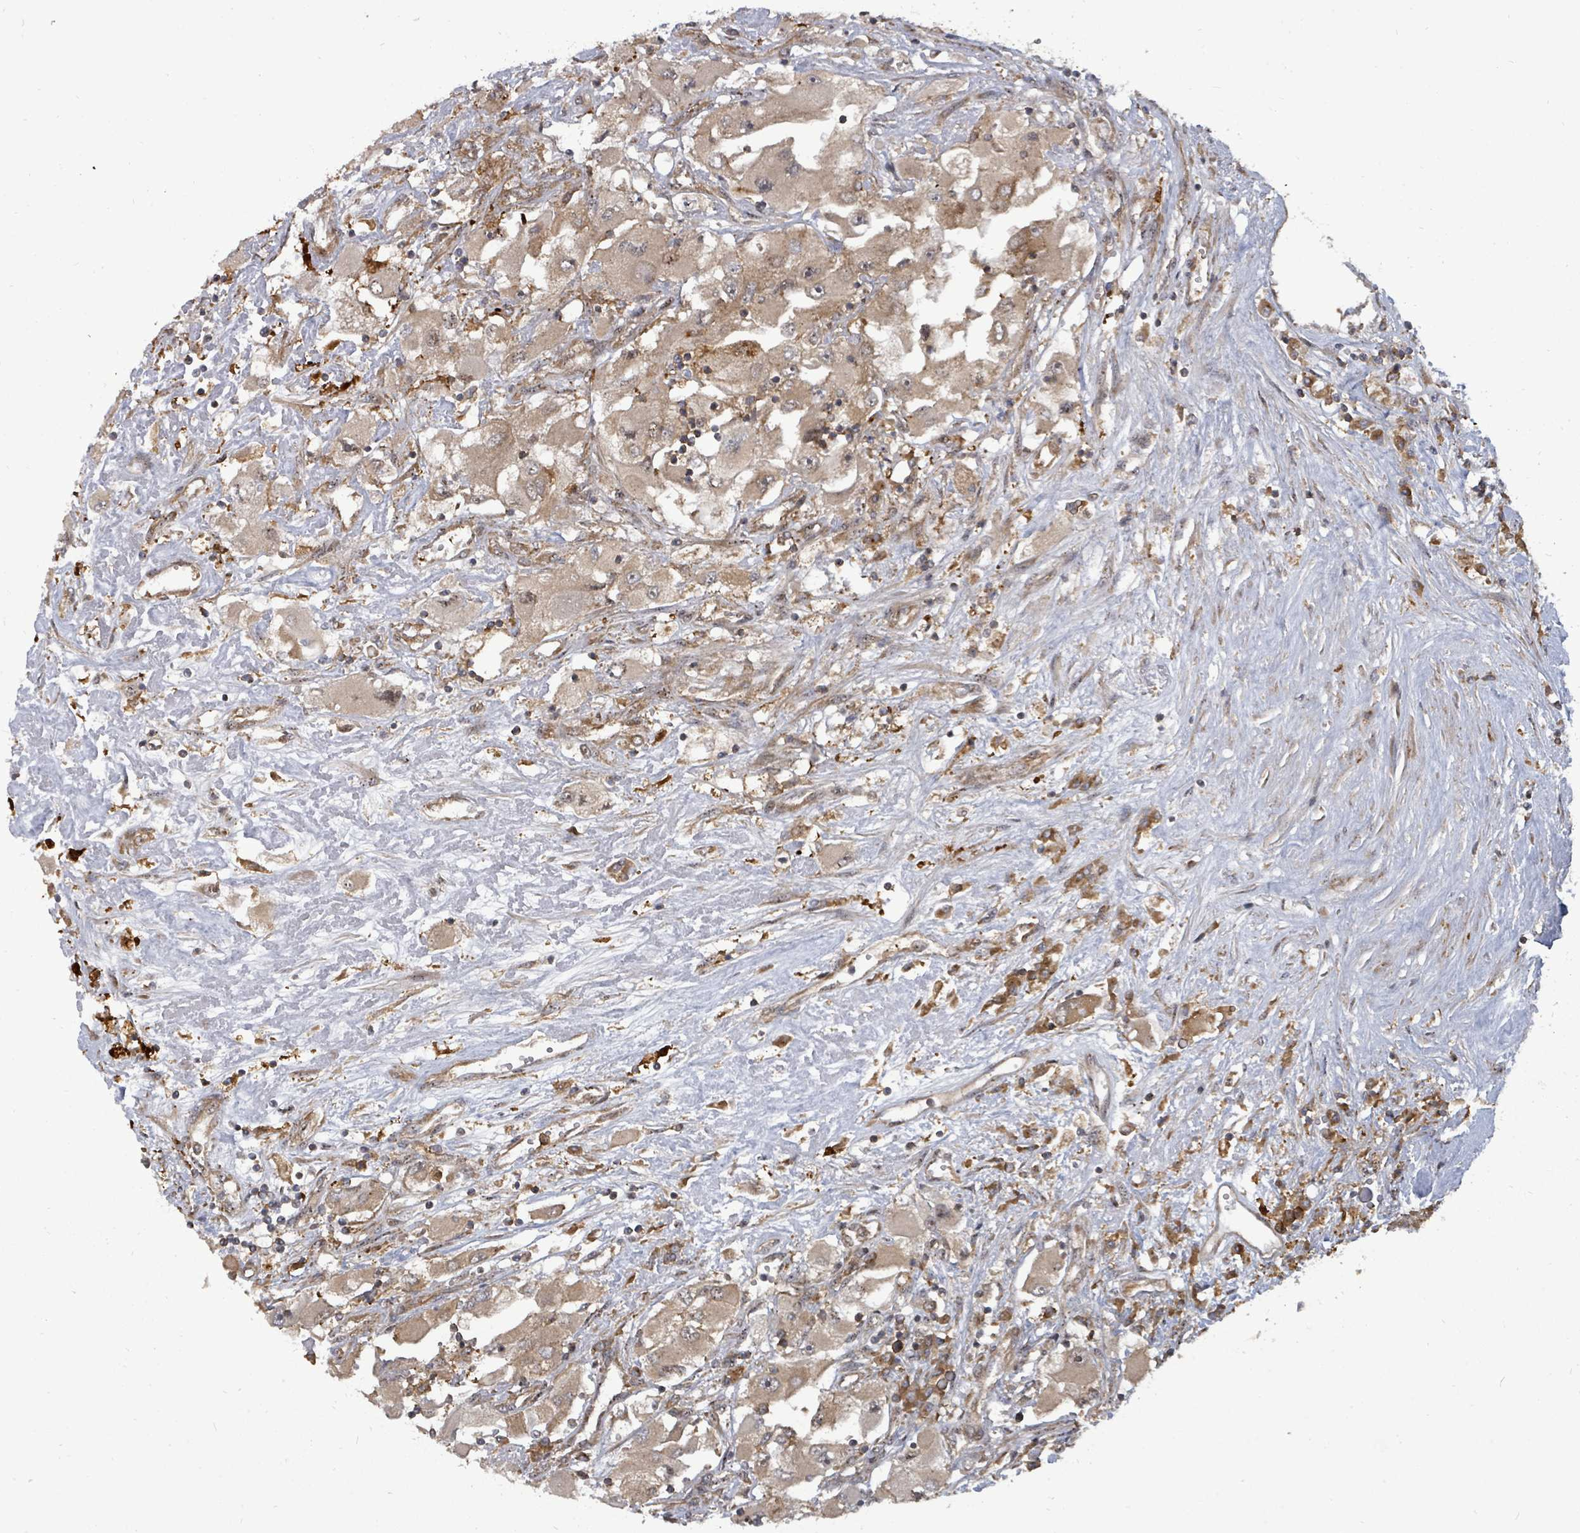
{"staining": {"intensity": "moderate", "quantity": ">75%", "location": "cytoplasmic/membranous"}, "tissue": "renal cancer", "cell_type": "Tumor cells", "image_type": "cancer", "snomed": [{"axis": "morphology", "description": "Adenocarcinoma, NOS"}, {"axis": "topography", "description": "Kidney"}], "caption": "Renal cancer stained for a protein (brown) exhibits moderate cytoplasmic/membranous positive staining in approximately >75% of tumor cells.", "gene": "EIF3C", "patient": {"sex": "female", "age": 52}}